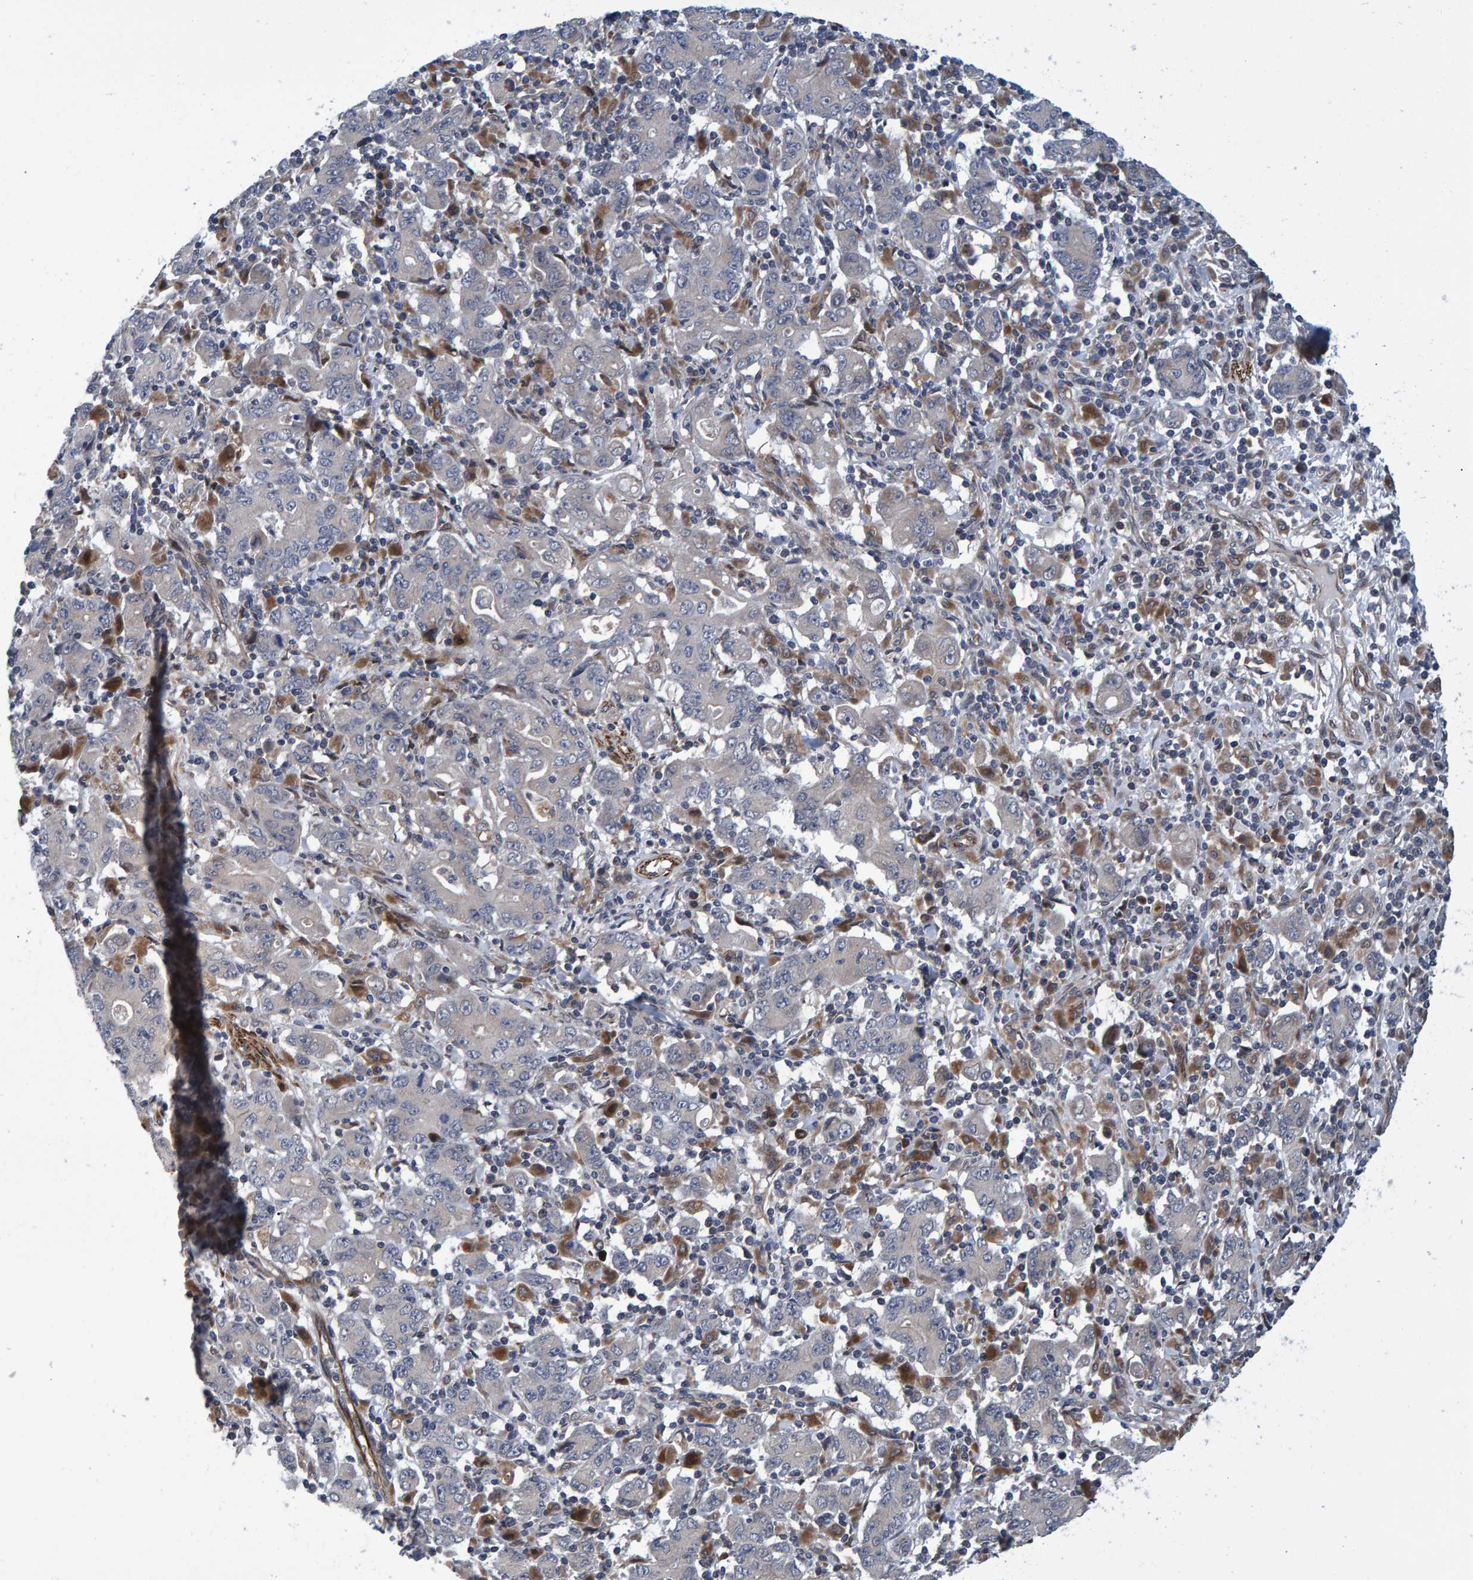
{"staining": {"intensity": "negative", "quantity": "none", "location": "none"}, "tissue": "stomach cancer", "cell_type": "Tumor cells", "image_type": "cancer", "snomed": [{"axis": "morphology", "description": "Adenocarcinoma, NOS"}, {"axis": "topography", "description": "Stomach, upper"}], "caption": "DAB immunohistochemical staining of human adenocarcinoma (stomach) exhibits no significant staining in tumor cells. (IHC, brightfield microscopy, high magnification).", "gene": "ATP6V1H", "patient": {"sex": "male", "age": 69}}